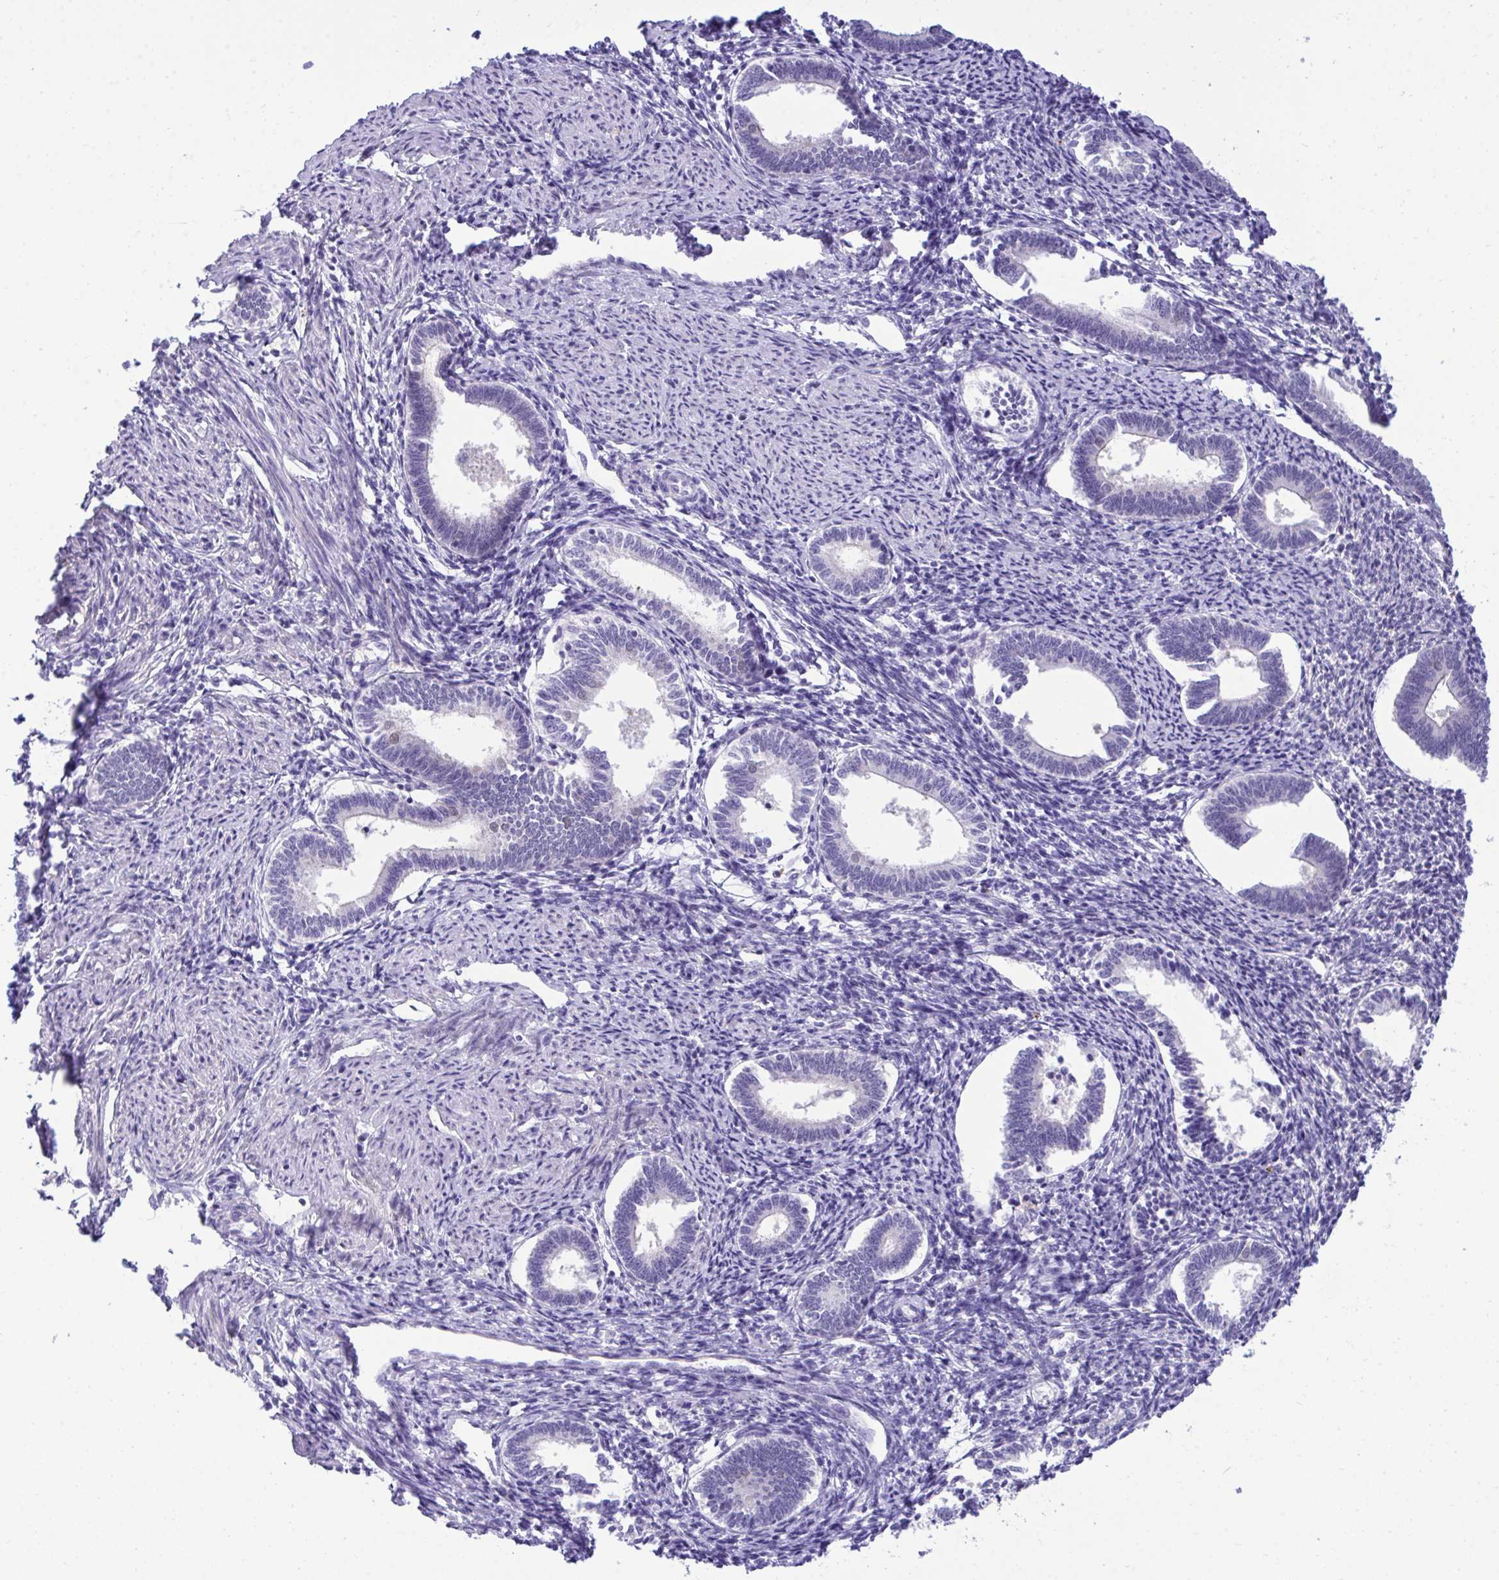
{"staining": {"intensity": "negative", "quantity": "none", "location": "none"}, "tissue": "endometrium", "cell_type": "Cells in endometrial stroma", "image_type": "normal", "snomed": [{"axis": "morphology", "description": "Normal tissue, NOS"}, {"axis": "topography", "description": "Endometrium"}], "caption": "IHC of normal endometrium shows no staining in cells in endometrial stroma.", "gene": "PGM2L1", "patient": {"sex": "female", "age": 41}}